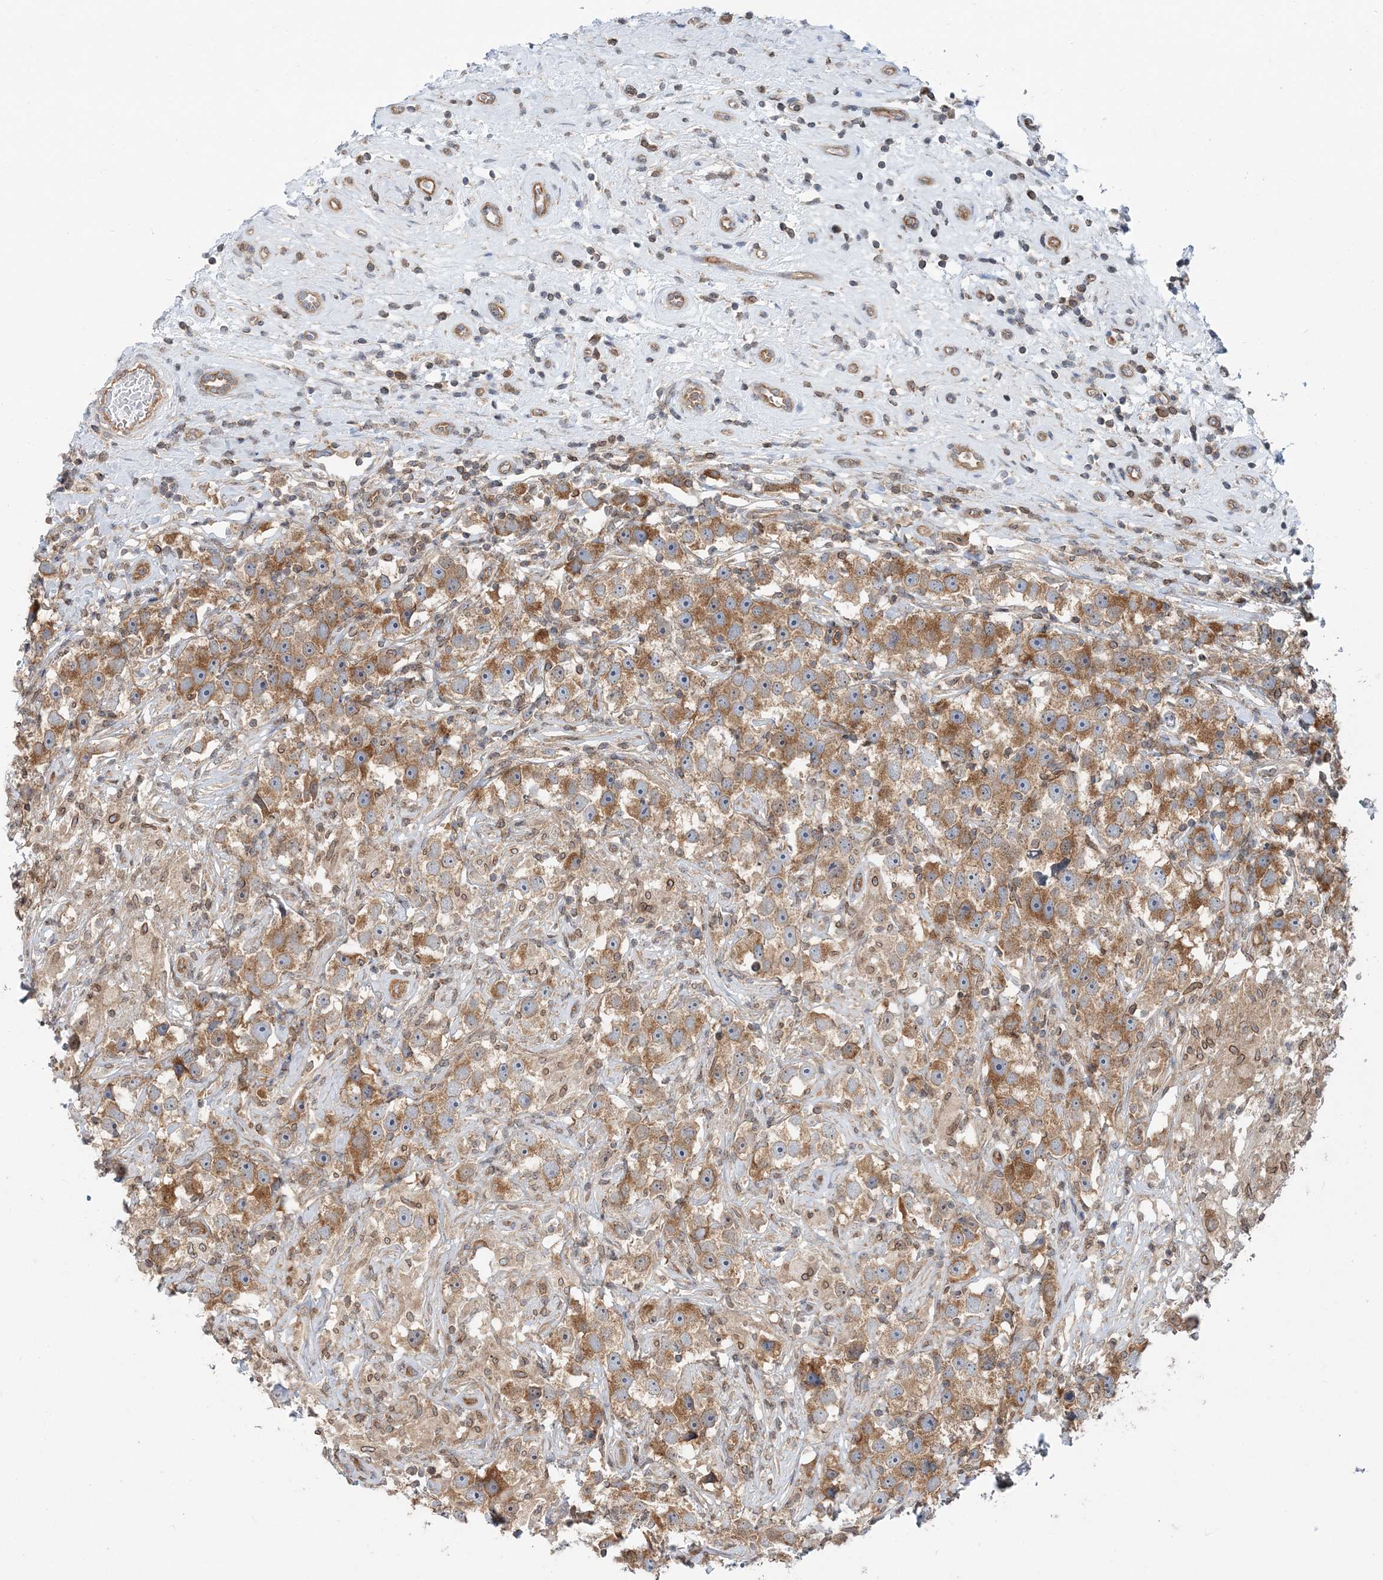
{"staining": {"intensity": "moderate", "quantity": ">75%", "location": "cytoplasmic/membranous"}, "tissue": "testis cancer", "cell_type": "Tumor cells", "image_type": "cancer", "snomed": [{"axis": "morphology", "description": "Seminoma, NOS"}, {"axis": "topography", "description": "Testis"}], "caption": "This micrograph reveals immunohistochemistry (IHC) staining of seminoma (testis), with medium moderate cytoplasmic/membranous positivity in approximately >75% of tumor cells.", "gene": "MOB4", "patient": {"sex": "male", "age": 49}}